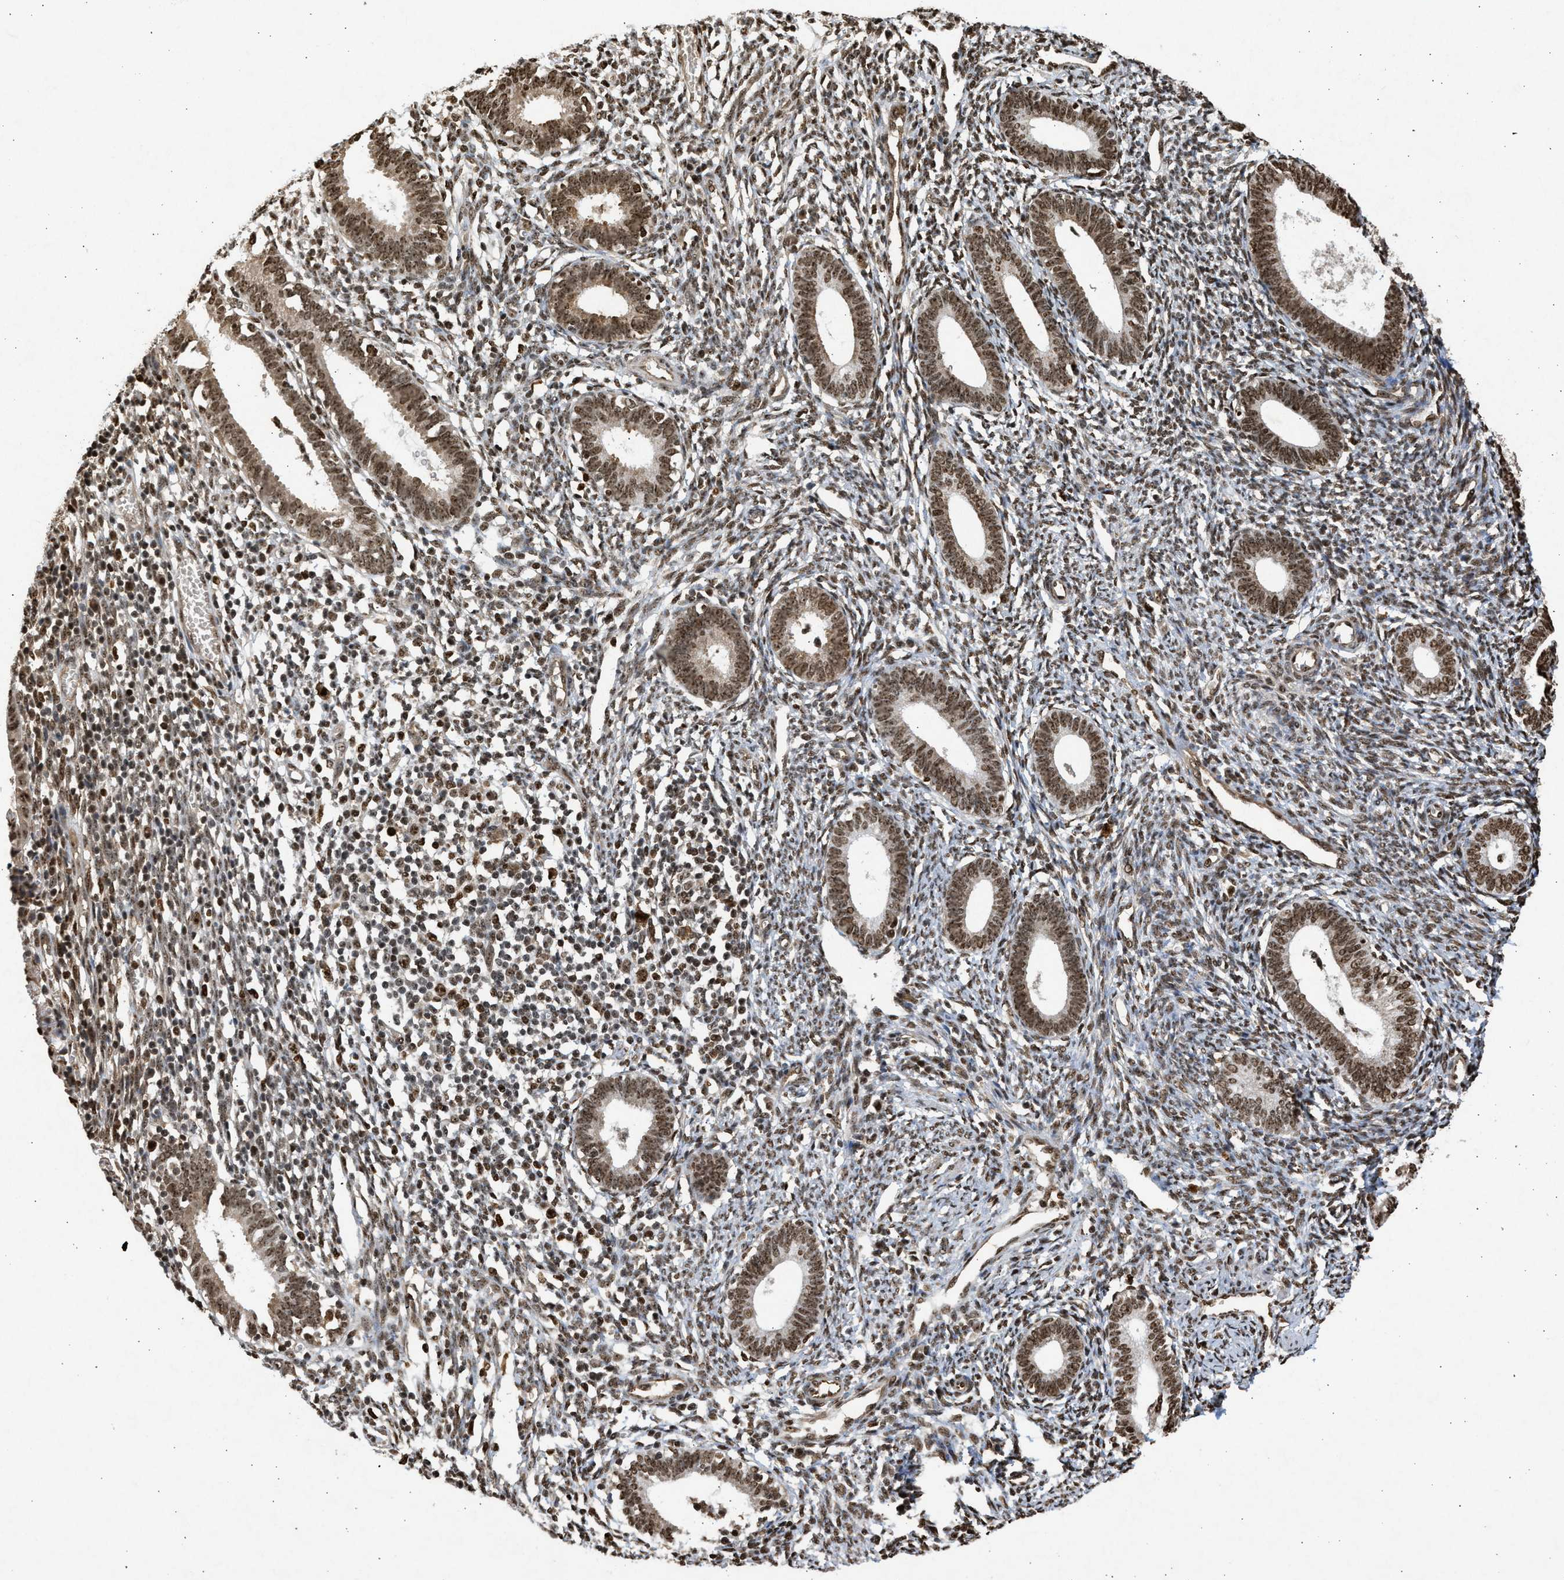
{"staining": {"intensity": "moderate", "quantity": ">75%", "location": "nuclear"}, "tissue": "endometrium", "cell_type": "Cells in endometrial stroma", "image_type": "normal", "snomed": [{"axis": "morphology", "description": "Normal tissue, NOS"}, {"axis": "topography", "description": "Endometrium"}], "caption": "This is a histology image of immunohistochemistry (IHC) staining of normal endometrium, which shows moderate staining in the nuclear of cells in endometrial stroma.", "gene": "TFDP2", "patient": {"sex": "female", "age": 41}}